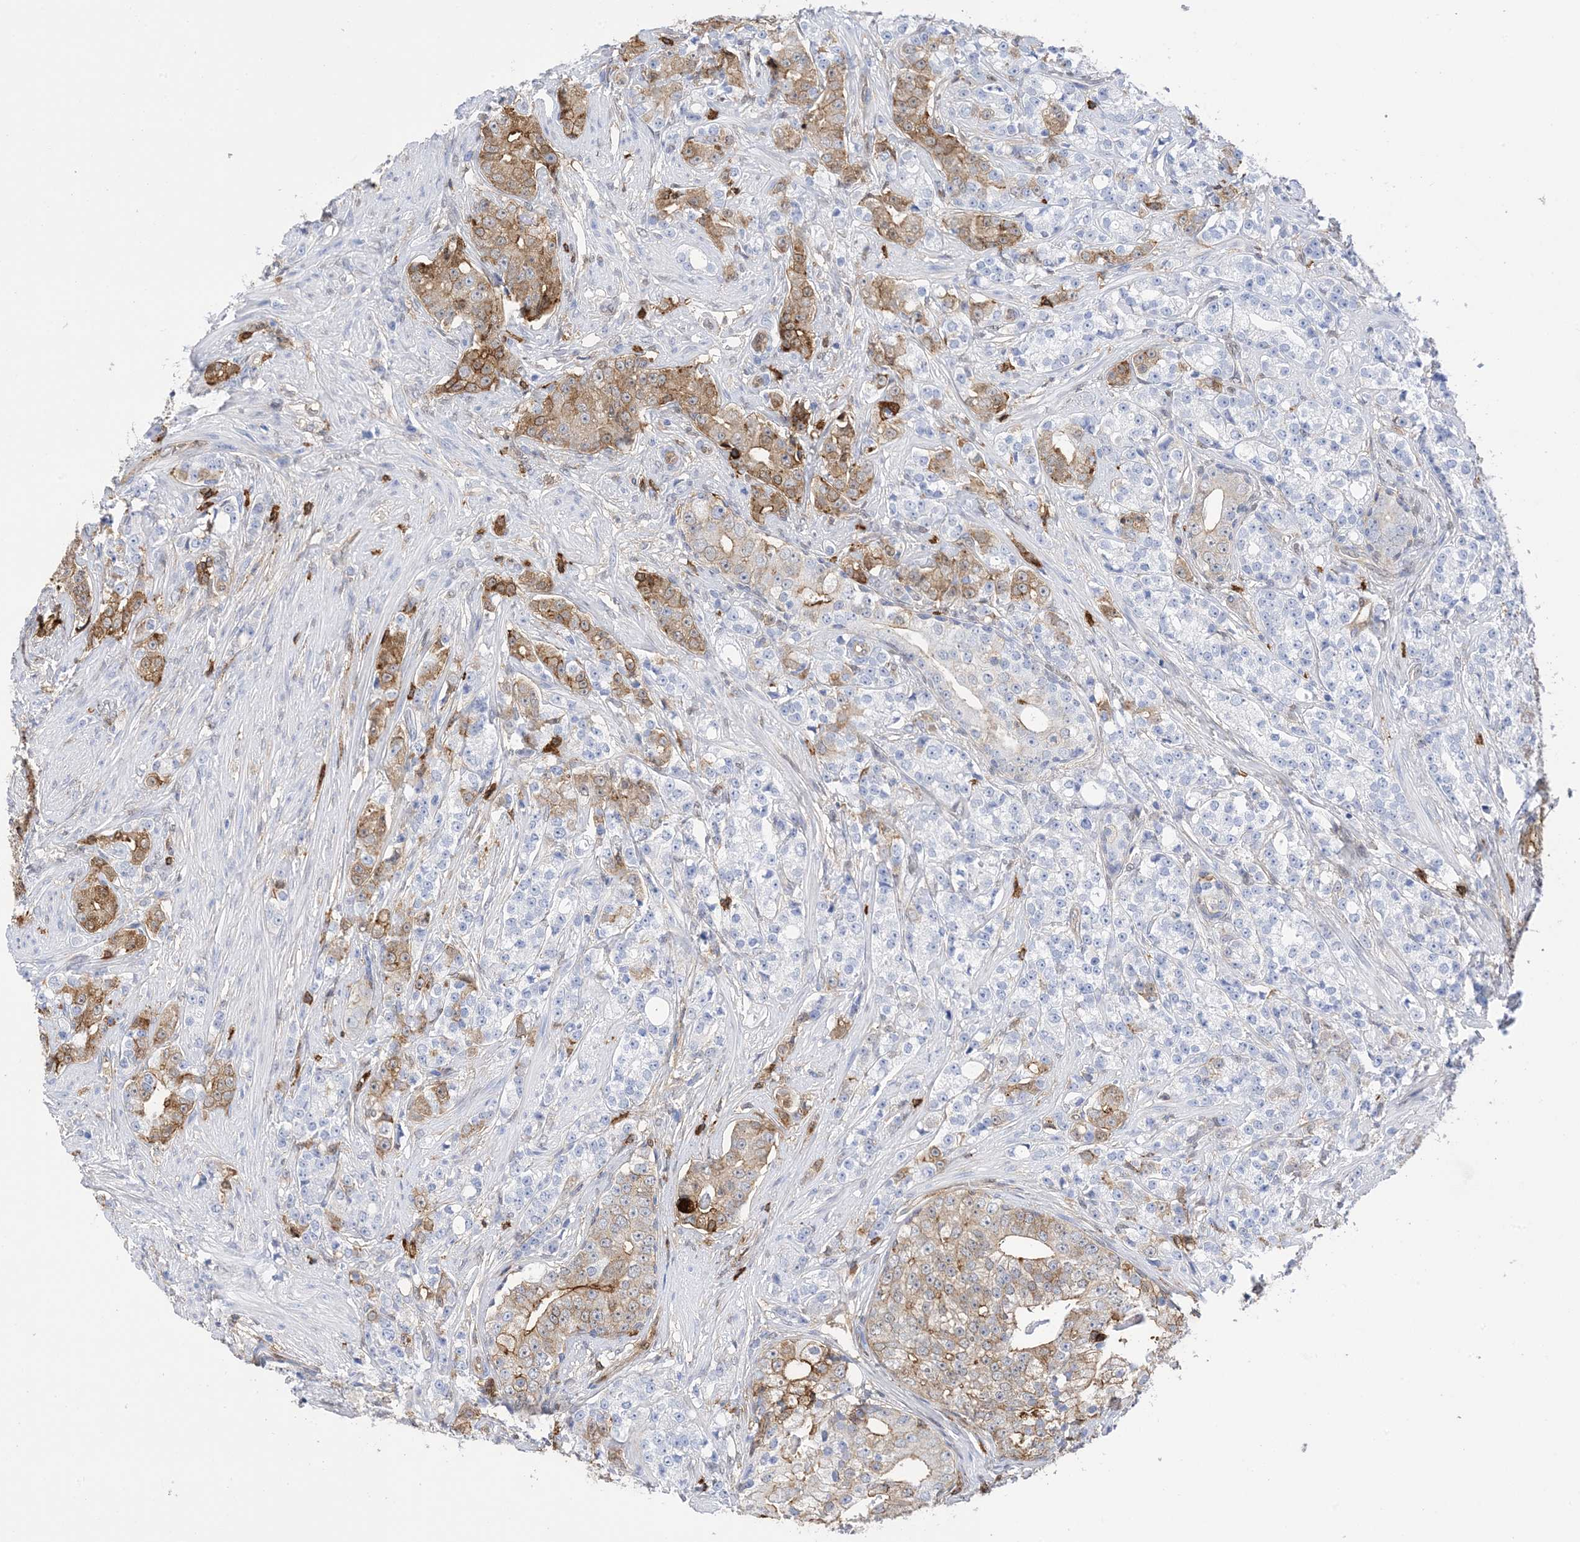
{"staining": {"intensity": "moderate", "quantity": "<25%", "location": "cytoplasmic/membranous"}, "tissue": "prostate cancer", "cell_type": "Tumor cells", "image_type": "cancer", "snomed": [{"axis": "morphology", "description": "Adenocarcinoma, High grade"}, {"axis": "topography", "description": "Prostate"}], "caption": "Prostate cancer (adenocarcinoma (high-grade)) stained with a protein marker displays moderate staining in tumor cells.", "gene": "ANXA1", "patient": {"sex": "male", "age": 69}}